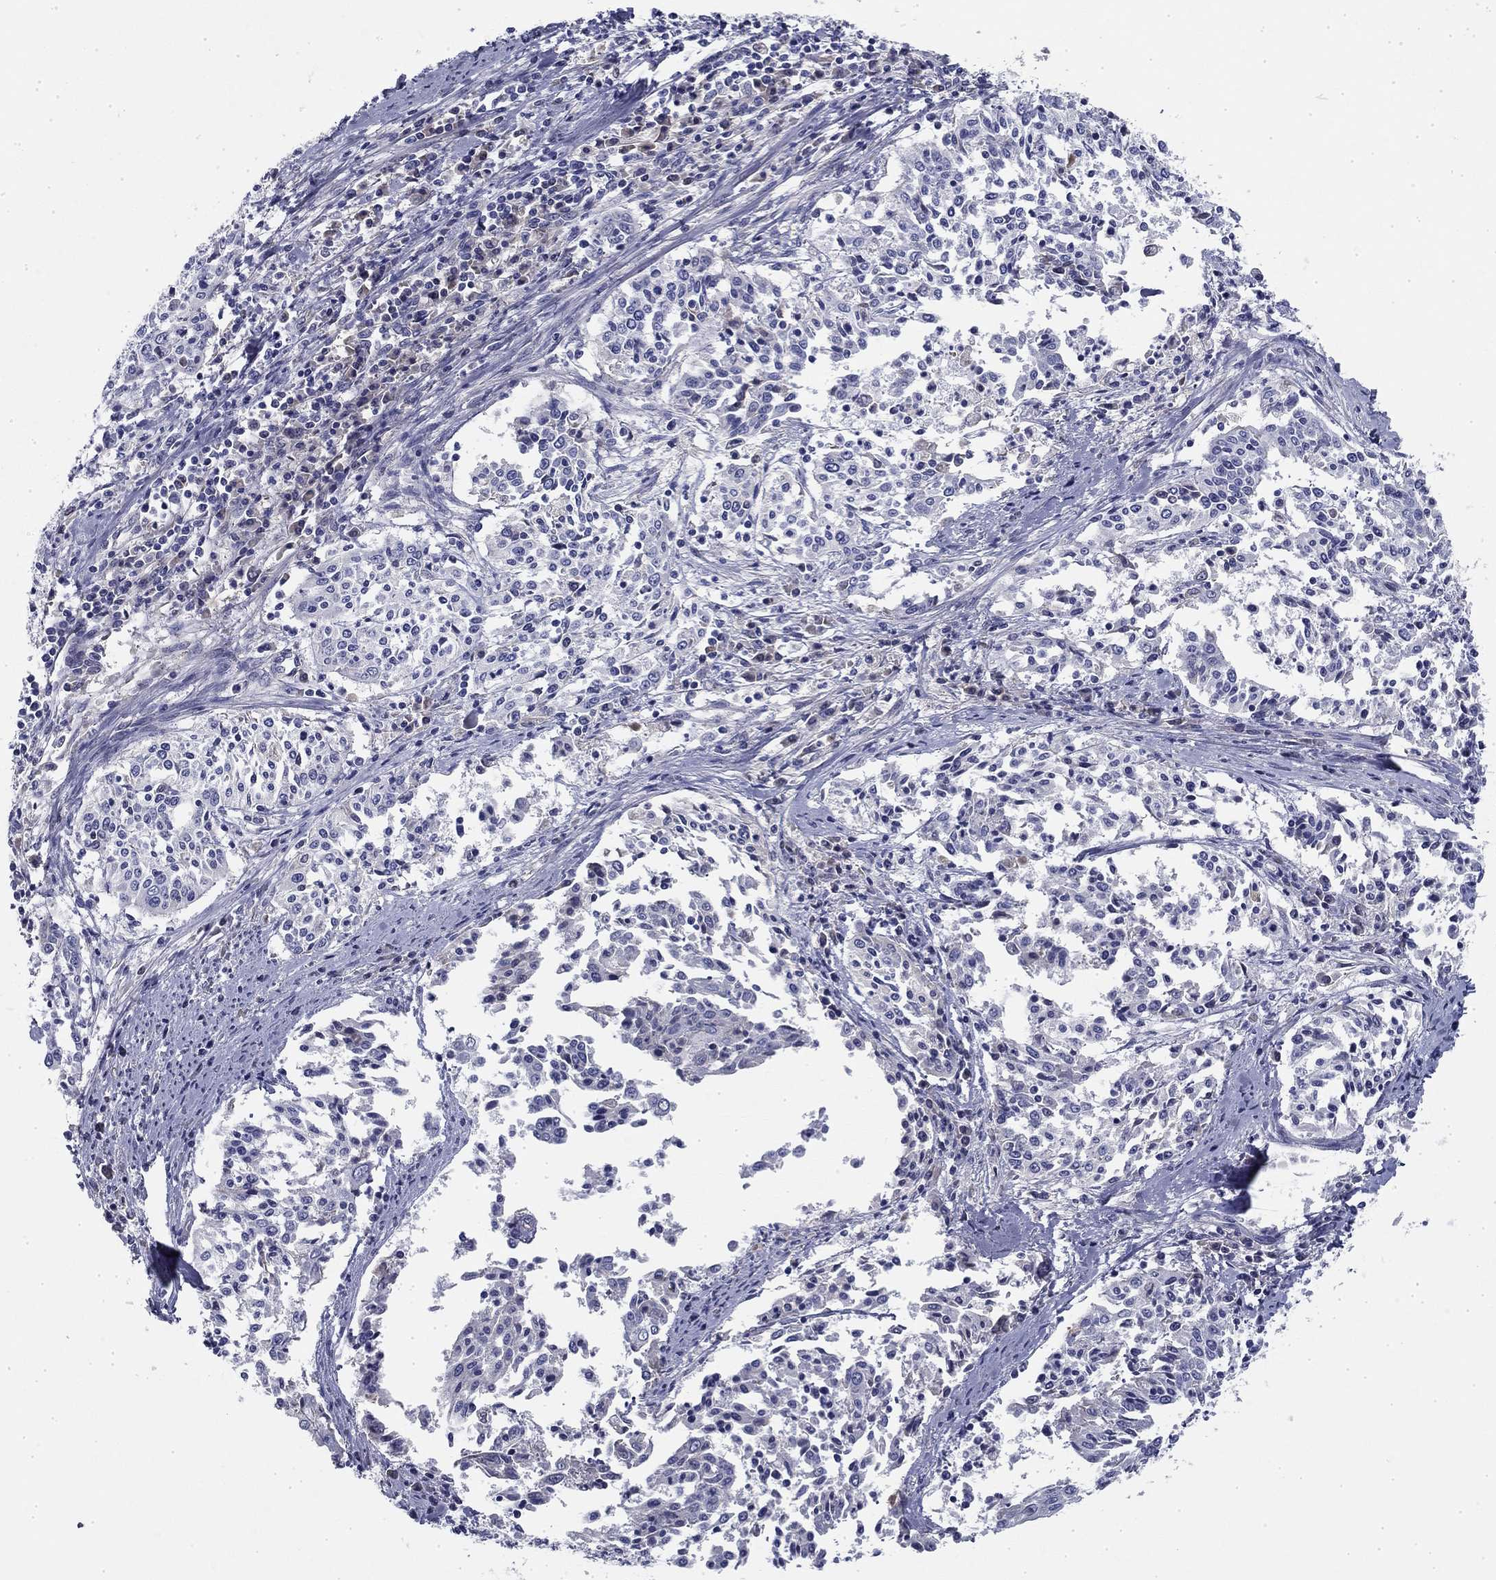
{"staining": {"intensity": "negative", "quantity": "none", "location": "none"}, "tissue": "cervical cancer", "cell_type": "Tumor cells", "image_type": "cancer", "snomed": [{"axis": "morphology", "description": "Squamous cell carcinoma, NOS"}, {"axis": "topography", "description": "Cervix"}], "caption": "Tumor cells are negative for brown protein staining in cervical cancer.", "gene": "CPLX4", "patient": {"sex": "female", "age": 41}}